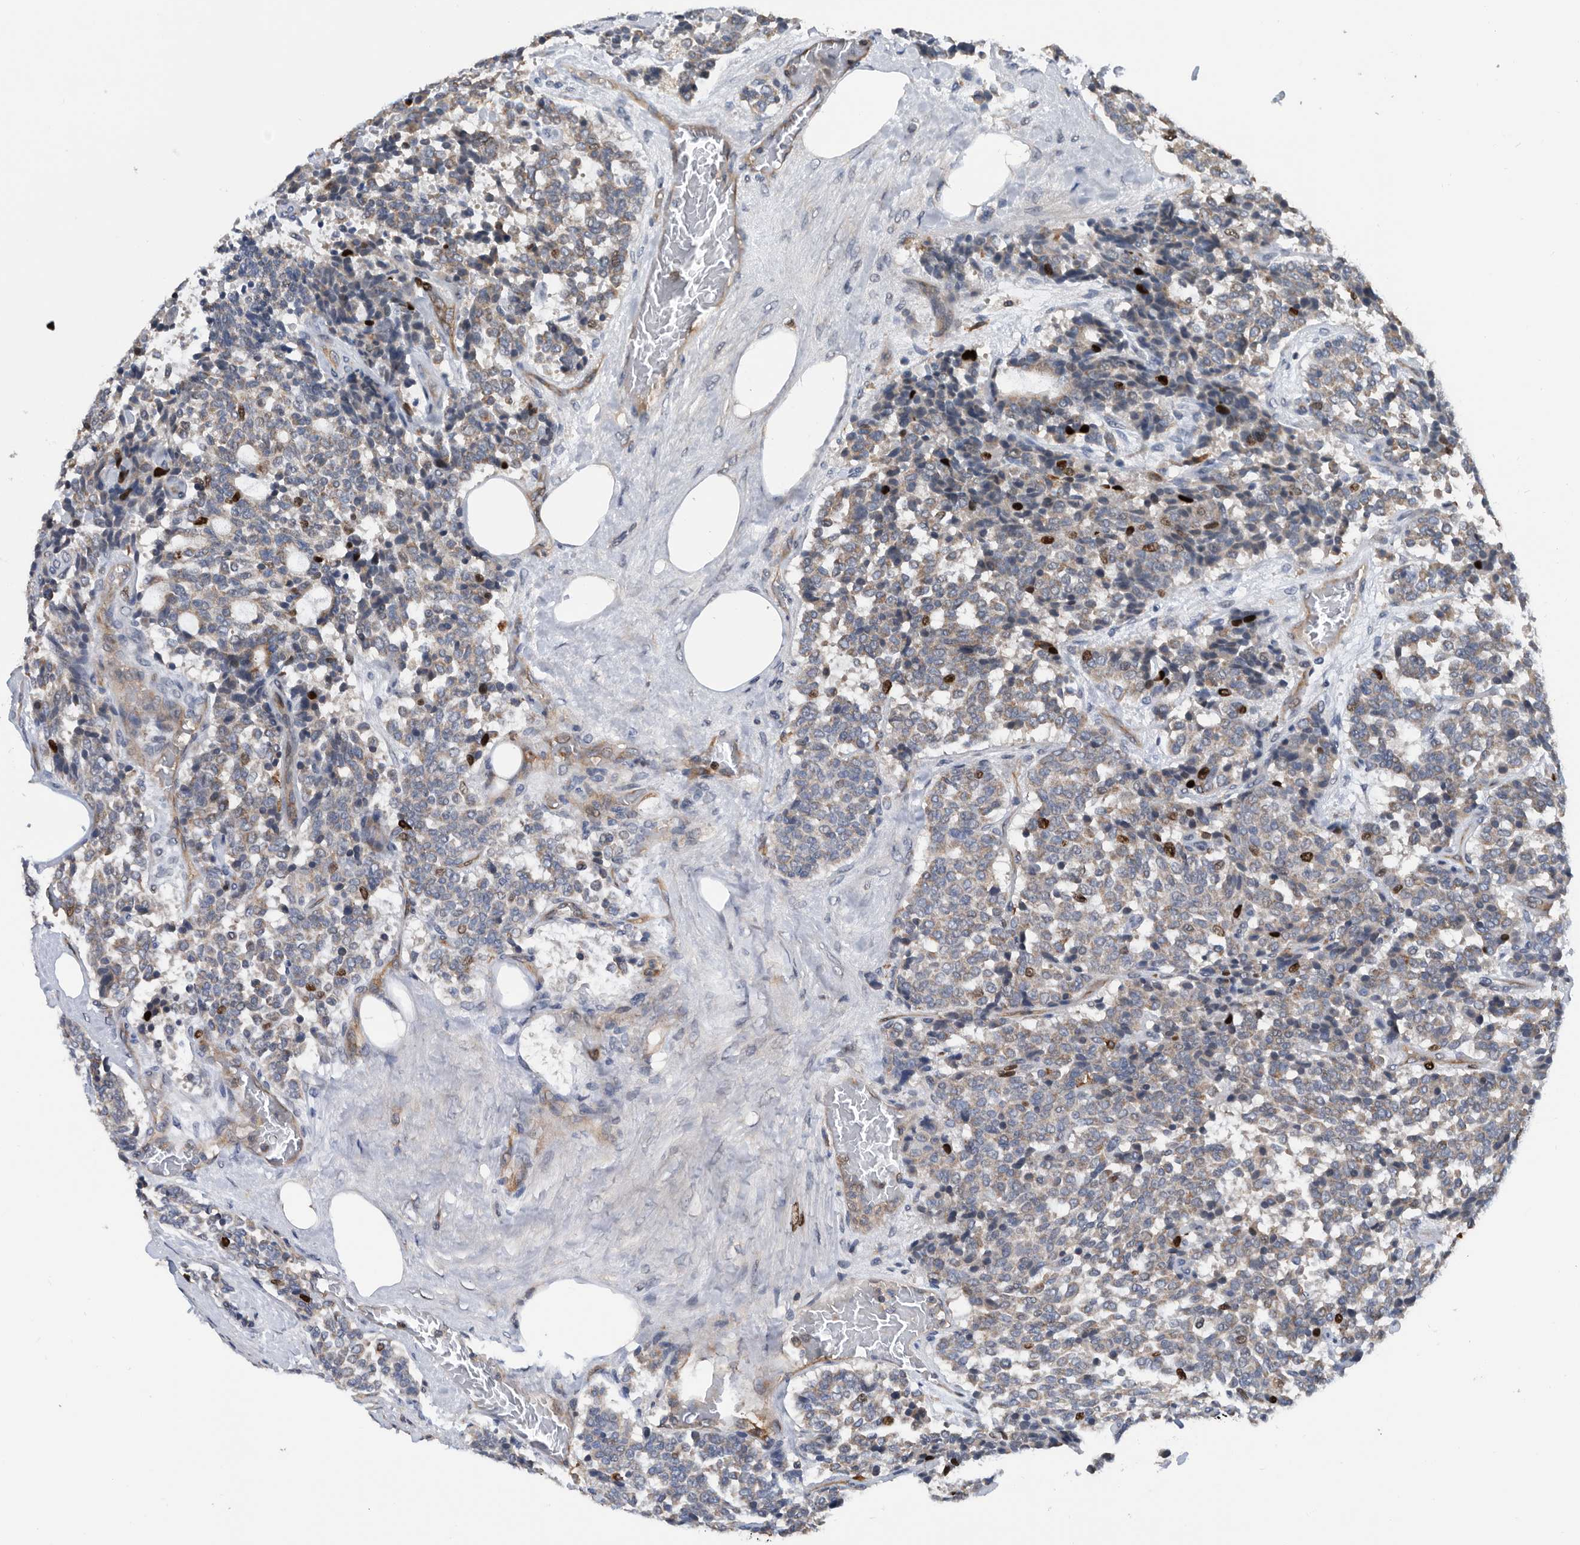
{"staining": {"intensity": "weak", "quantity": ">75%", "location": "cytoplasmic/membranous"}, "tissue": "carcinoid", "cell_type": "Tumor cells", "image_type": "cancer", "snomed": [{"axis": "morphology", "description": "Carcinoid, malignant, NOS"}, {"axis": "topography", "description": "Pancreas"}], "caption": "Weak cytoplasmic/membranous expression for a protein is seen in approximately >75% of tumor cells of carcinoid using IHC.", "gene": "ATAD2", "patient": {"sex": "female", "age": 54}}